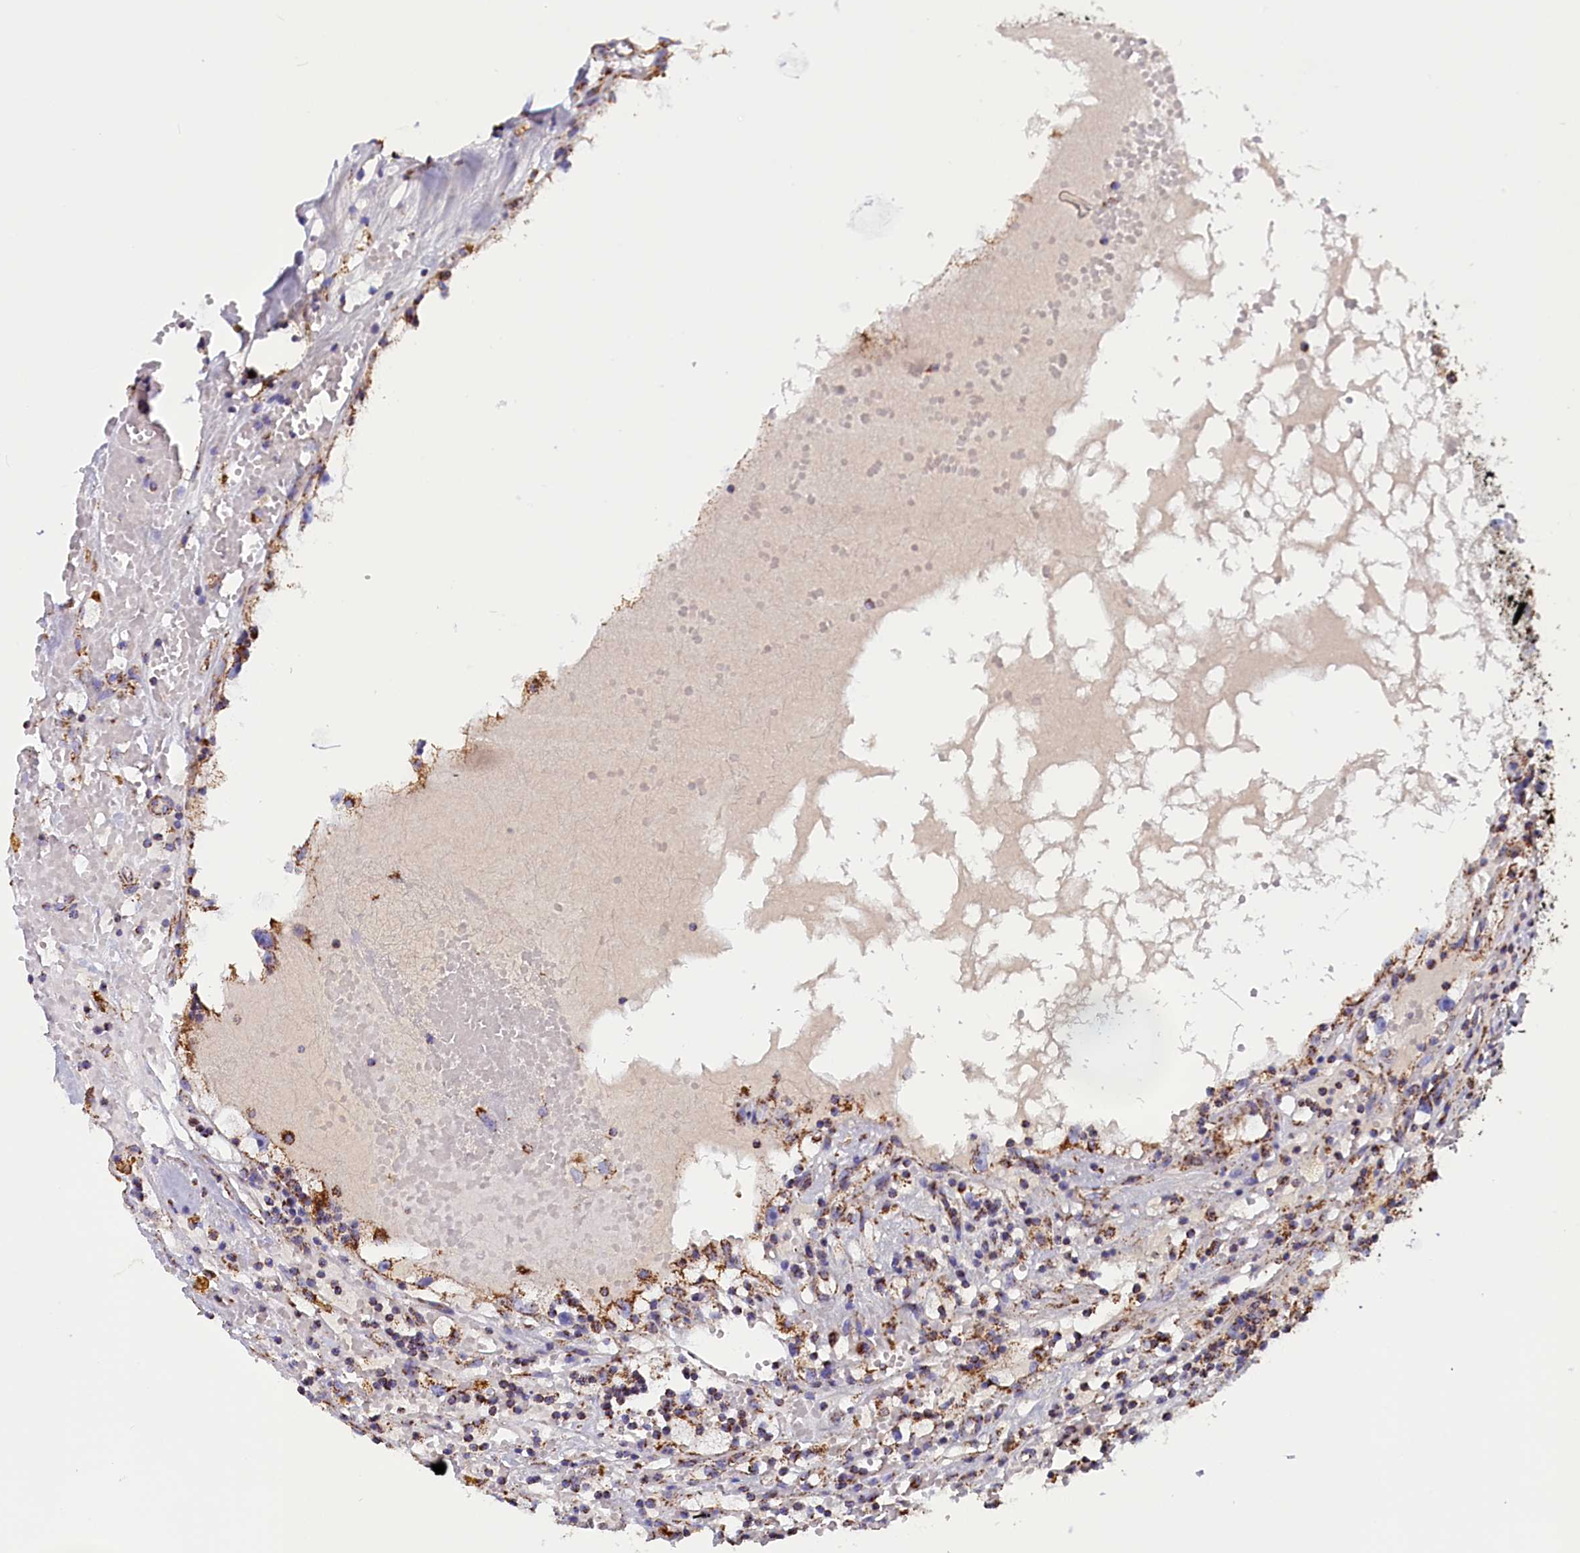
{"staining": {"intensity": "moderate", "quantity": ">75%", "location": "cytoplasmic/membranous"}, "tissue": "renal cancer", "cell_type": "Tumor cells", "image_type": "cancer", "snomed": [{"axis": "morphology", "description": "Adenocarcinoma, NOS"}, {"axis": "topography", "description": "Kidney"}], "caption": "Protein staining reveals moderate cytoplasmic/membranous expression in approximately >75% of tumor cells in adenocarcinoma (renal).", "gene": "SLC39A3", "patient": {"sex": "male", "age": 56}}